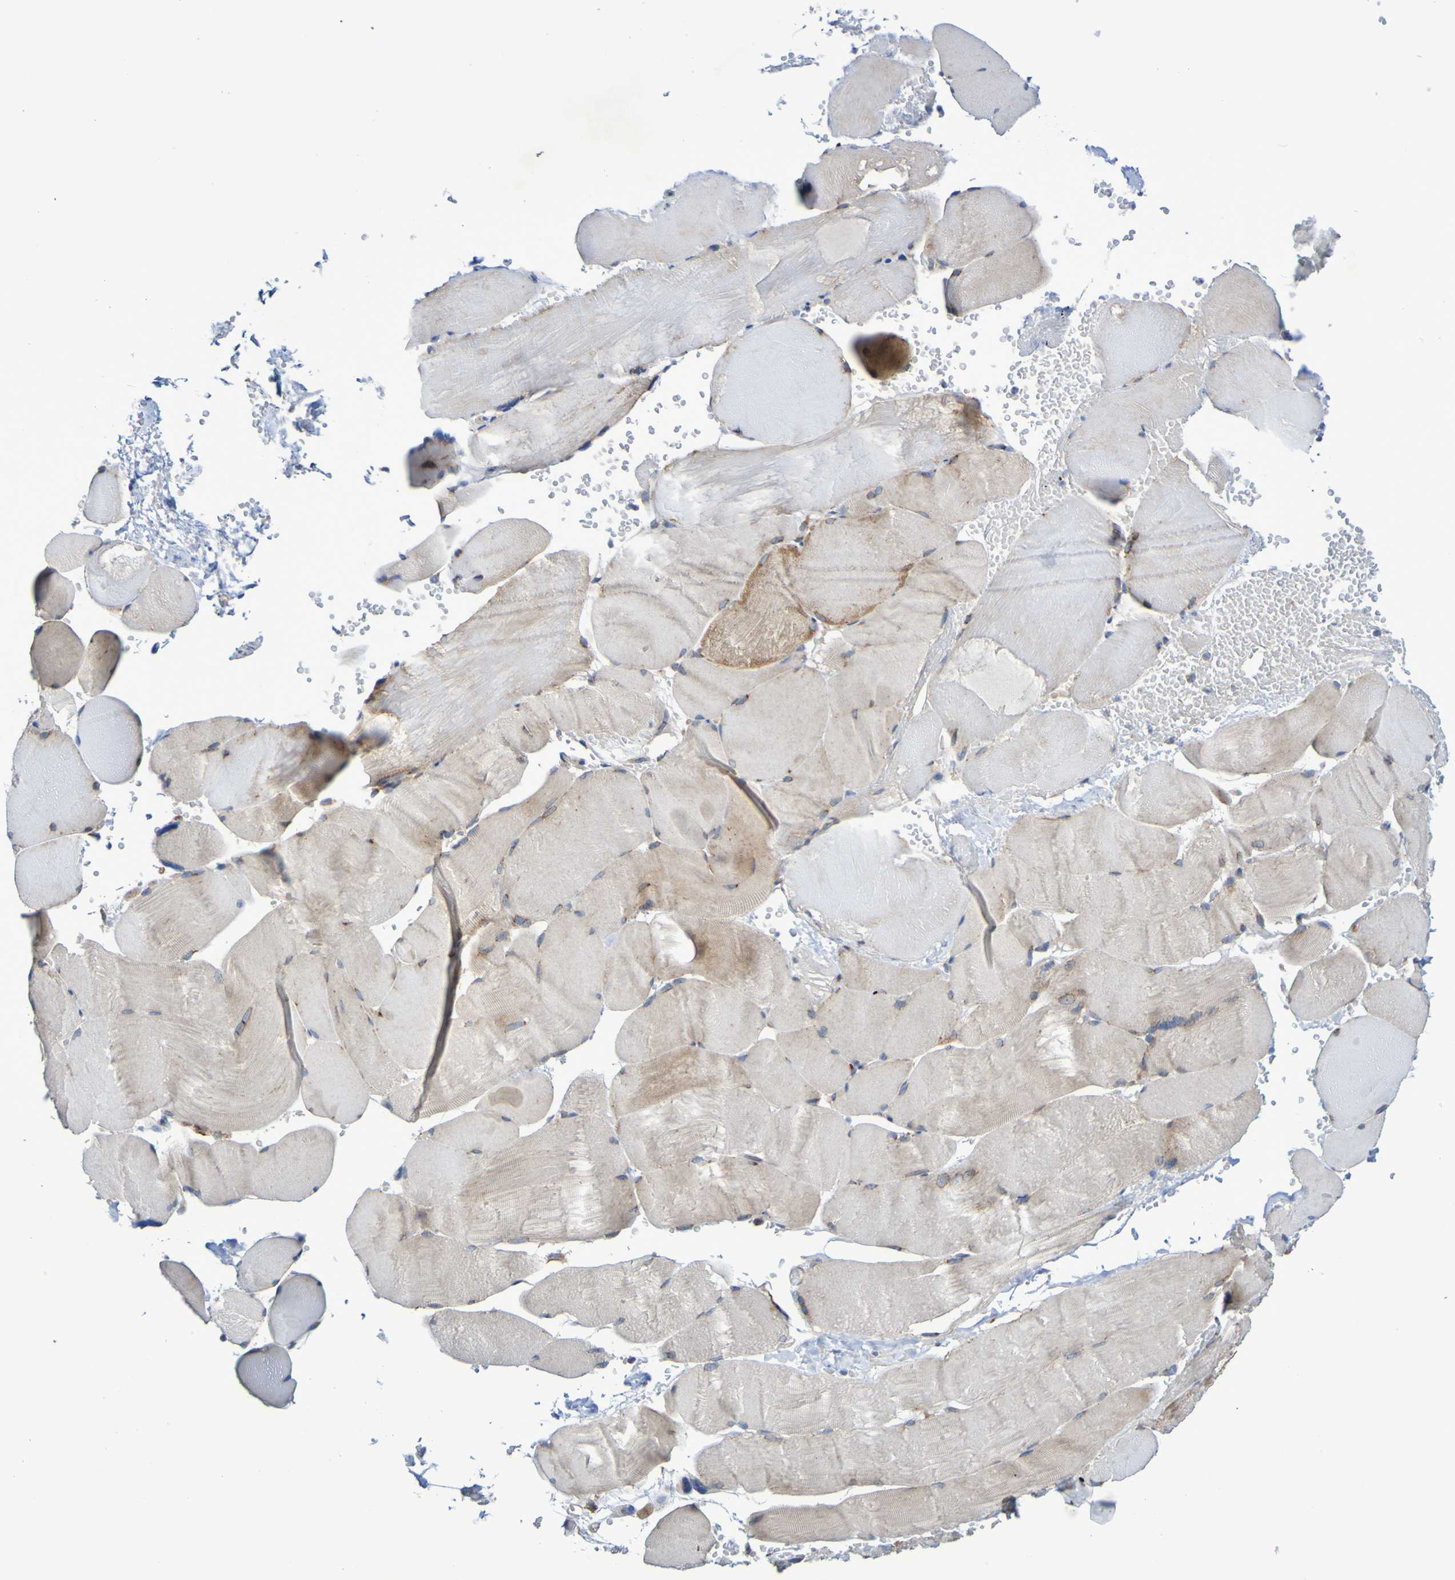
{"staining": {"intensity": "weak", "quantity": "<25%", "location": "cytoplasmic/membranous"}, "tissue": "skeletal muscle", "cell_type": "Myocytes", "image_type": "normal", "snomed": [{"axis": "morphology", "description": "Normal tissue, NOS"}, {"axis": "topography", "description": "Skin"}, {"axis": "topography", "description": "Skeletal muscle"}], "caption": "Myocytes show no significant staining in benign skeletal muscle. (Immunohistochemistry, brightfield microscopy, high magnification).", "gene": "LMBRD2", "patient": {"sex": "male", "age": 83}}